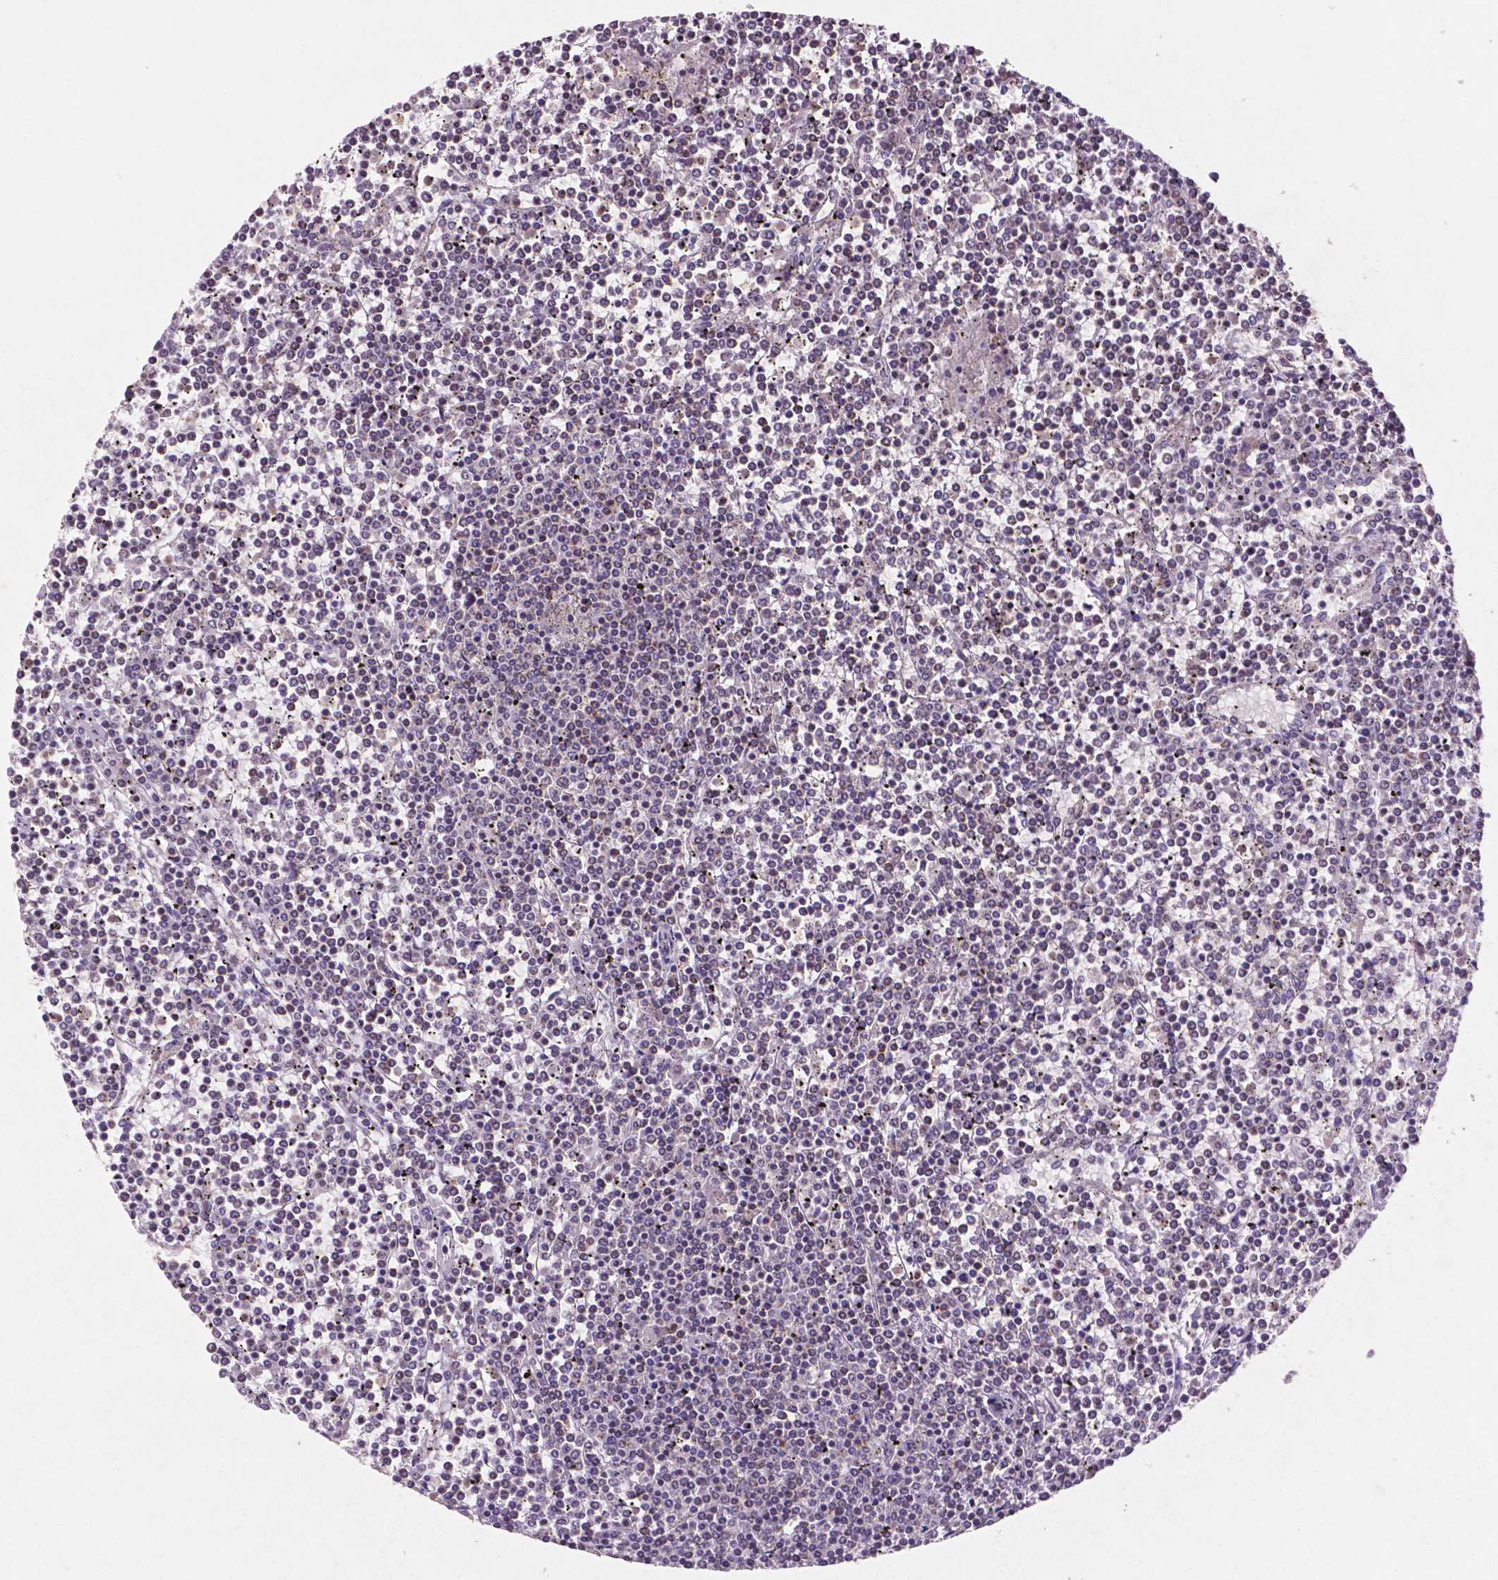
{"staining": {"intensity": "negative", "quantity": "none", "location": "none"}, "tissue": "lymphoma", "cell_type": "Tumor cells", "image_type": "cancer", "snomed": [{"axis": "morphology", "description": "Malignant lymphoma, non-Hodgkin's type, Low grade"}, {"axis": "topography", "description": "Spleen"}], "caption": "An immunohistochemistry (IHC) image of low-grade malignant lymphoma, non-Hodgkin's type is shown. There is no staining in tumor cells of low-grade malignant lymphoma, non-Hodgkin's type.", "gene": "GLRX", "patient": {"sex": "female", "age": 19}}